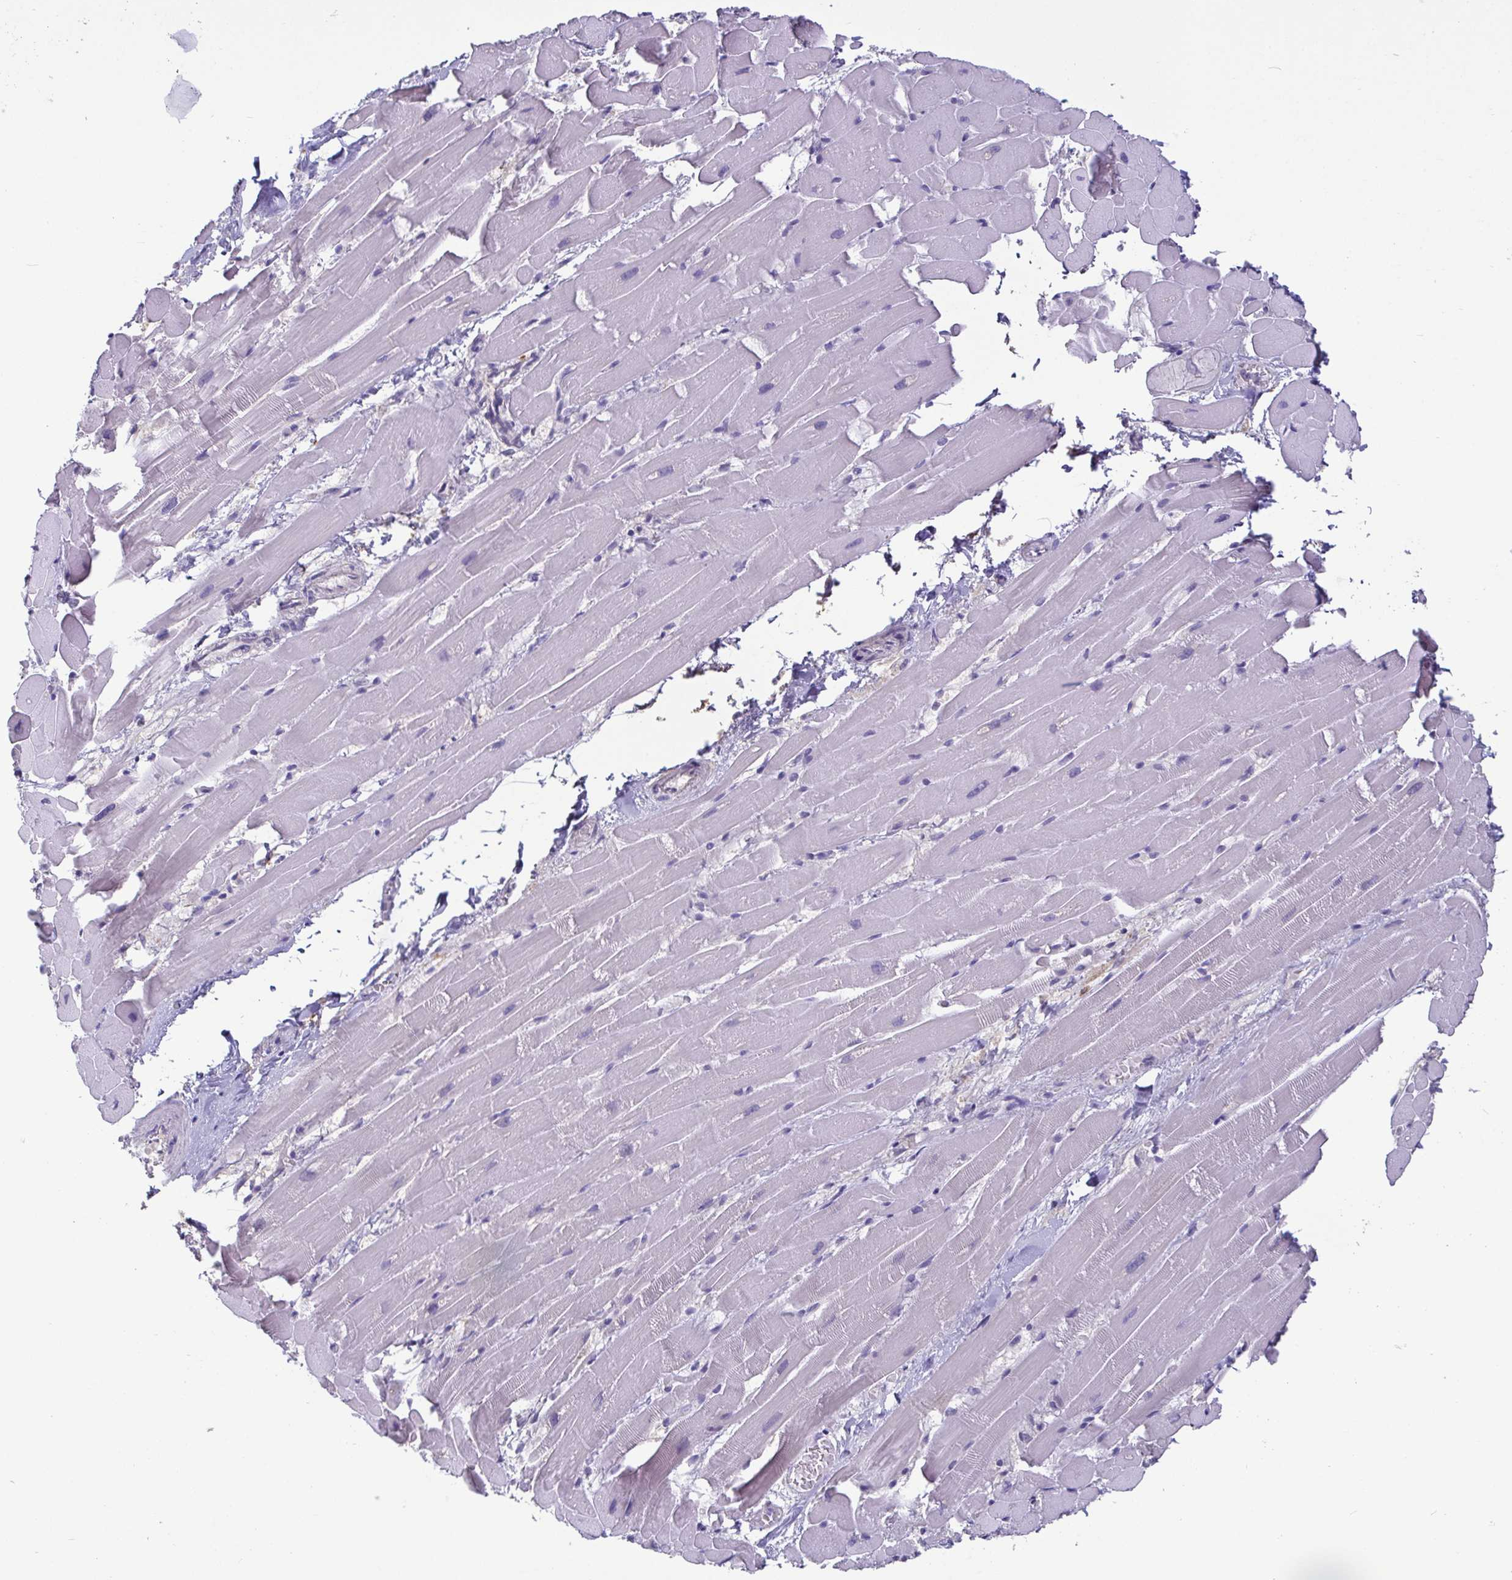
{"staining": {"intensity": "negative", "quantity": "none", "location": "none"}, "tissue": "heart muscle", "cell_type": "Cardiomyocytes", "image_type": "normal", "snomed": [{"axis": "morphology", "description": "Normal tissue, NOS"}, {"axis": "topography", "description": "Heart"}], "caption": "Human heart muscle stained for a protein using immunohistochemistry shows no staining in cardiomyocytes.", "gene": "IDH1", "patient": {"sex": "male", "age": 37}}